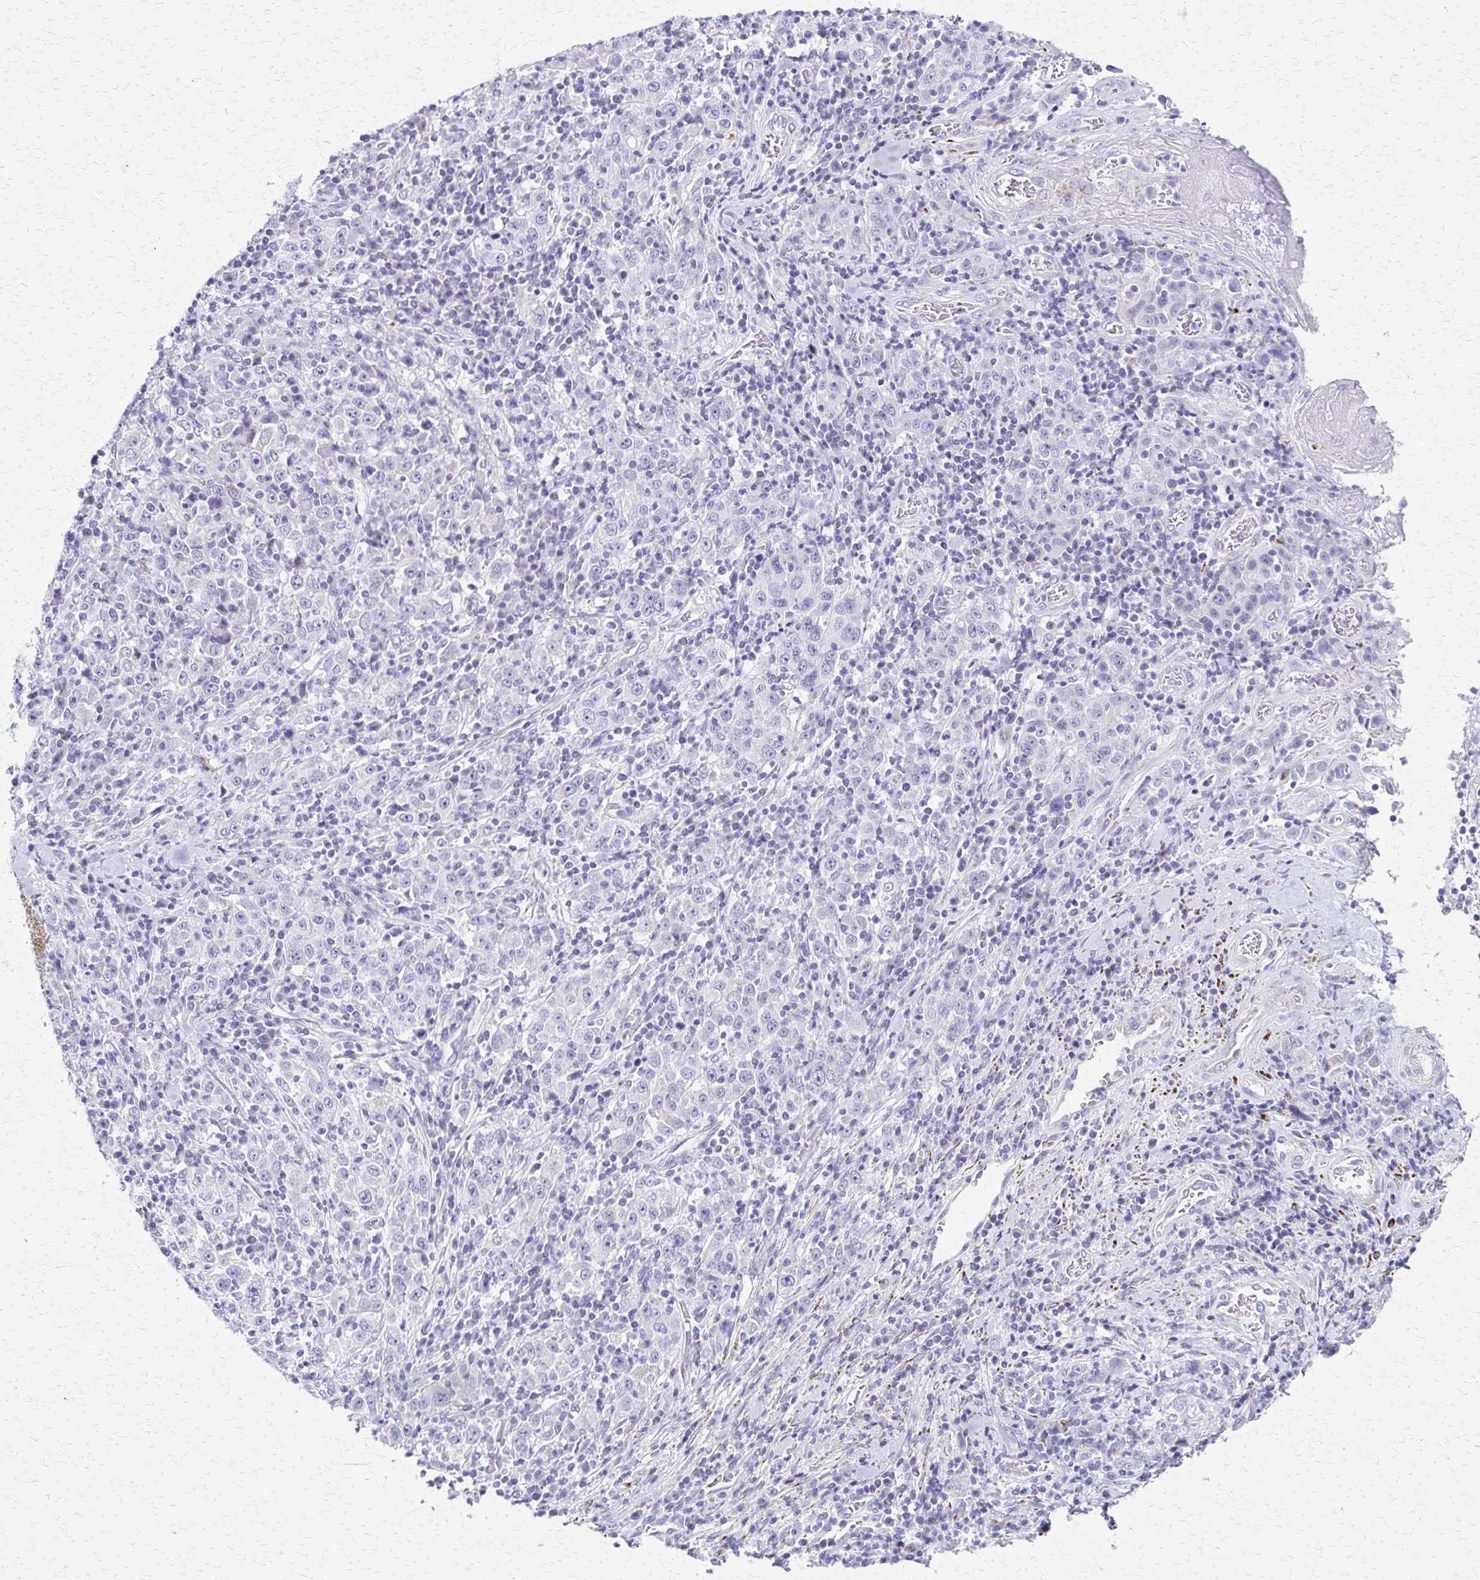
{"staining": {"intensity": "negative", "quantity": "none", "location": "none"}, "tissue": "stomach cancer", "cell_type": "Tumor cells", "image_type": "cancer", "snomed": [{"axis": "morphology", "description": "Normal tissue, NOS"}, {"axis": "morphology", "description": "Adenocarcinoma, NOS"}, {"axis": "topography", "description": "Stomach, upper"}, {"axis": "topography", "description": "Stomach"}], "caption": "Immunohistochemical staining of adenocarcinoma (stomach) shows no significant staining in tumor cells.", "gene": "ZSCAN5B", "patient": {"sex": "male", "age": 59}}